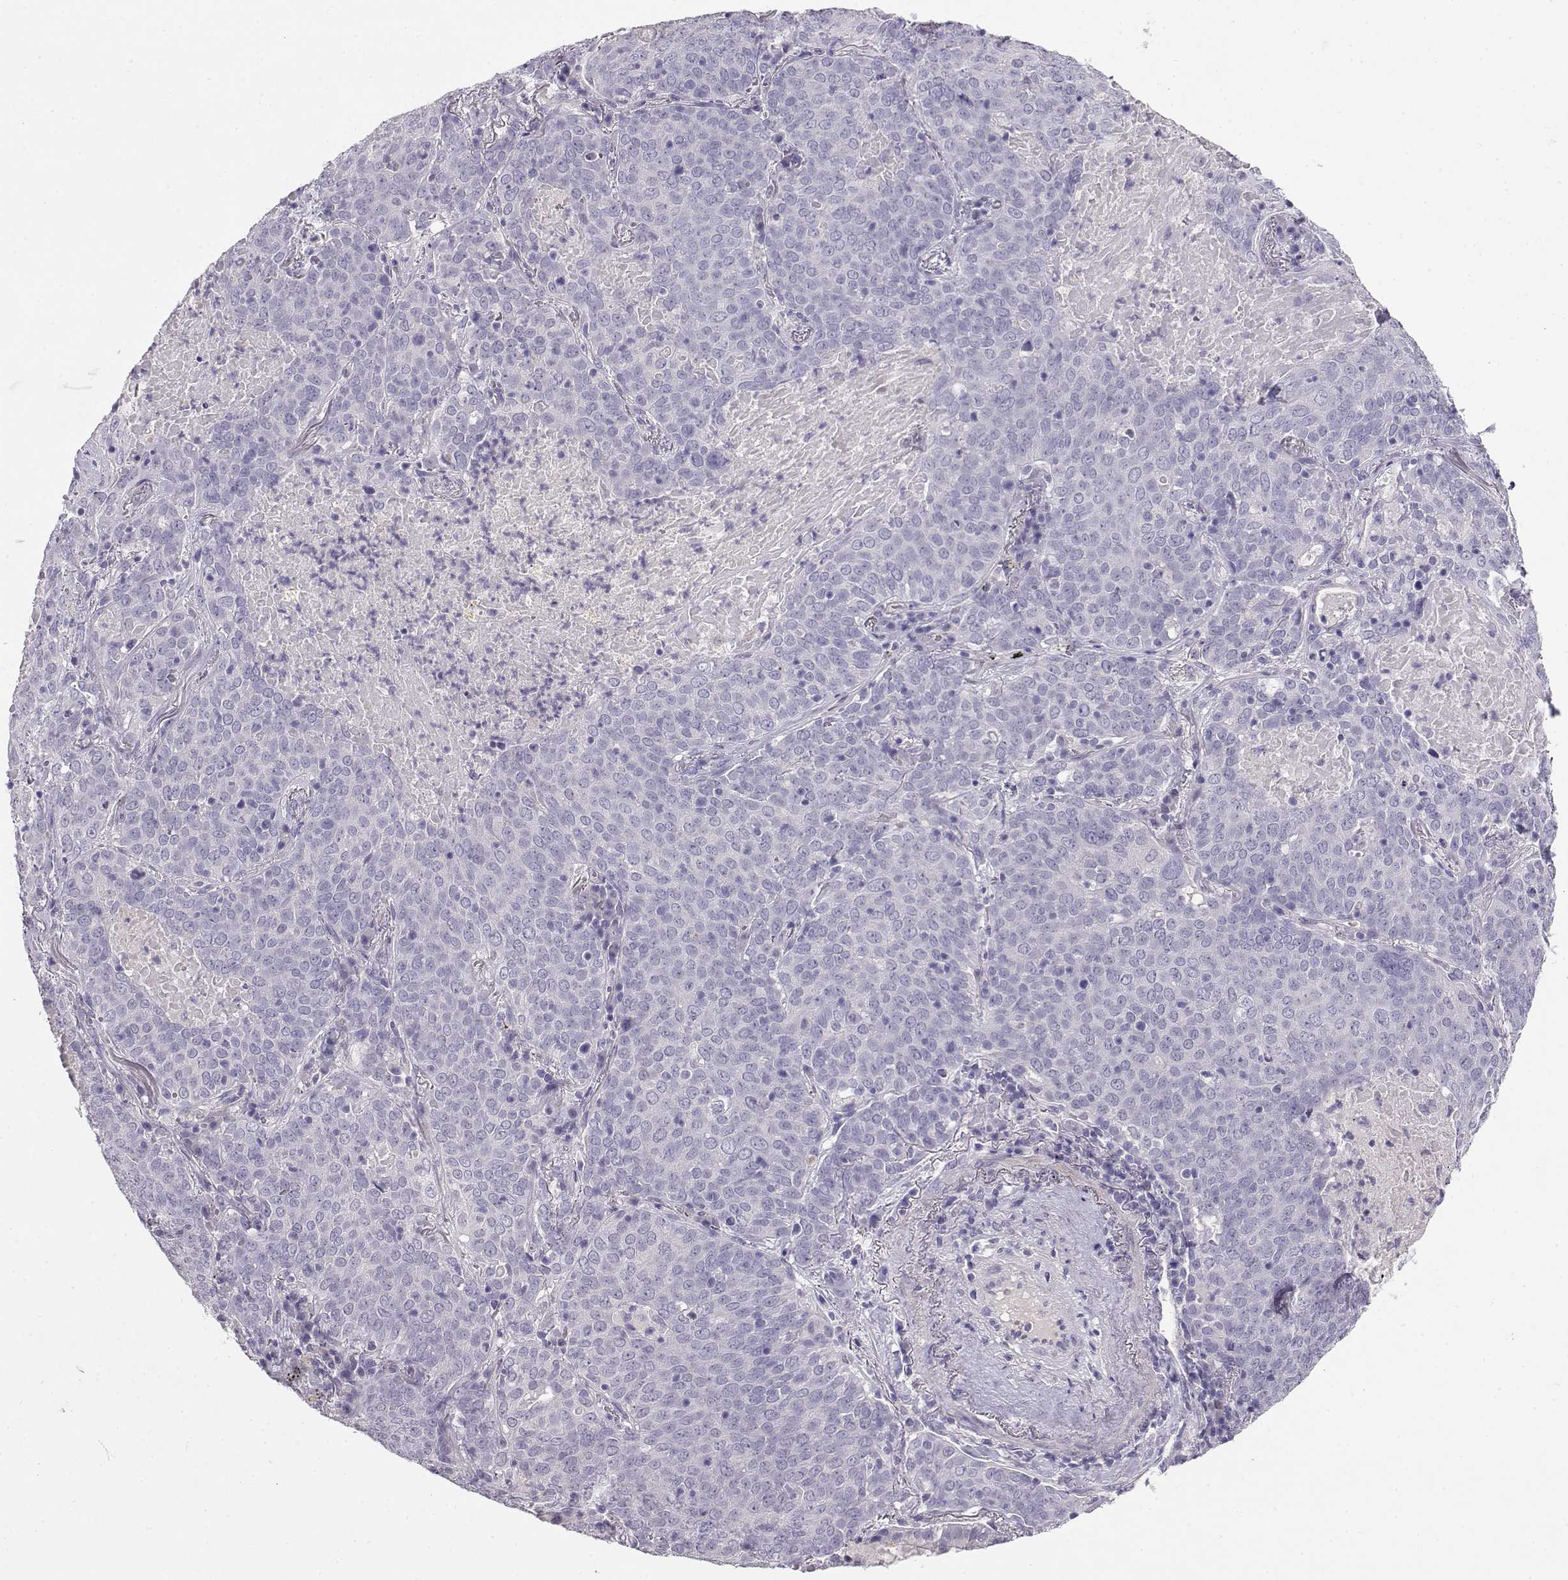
{"staining": {"intensity": "negative", "quantity": "none", "location": "none"}, "tissue": "lung cancer", "cell_type": "Tumor cells", "image_type": "cancer", "snomed": [{"axis": "morphology", "description": "Squamous cell carcinoma, NOS"}, {"axis": "topography", "description": "Lung"}], "caption": "Tumor cells are negative for protein expression in human lung cancer.", "gene": "ENDOU", "patient": {"sex": "male", "age": 82}}